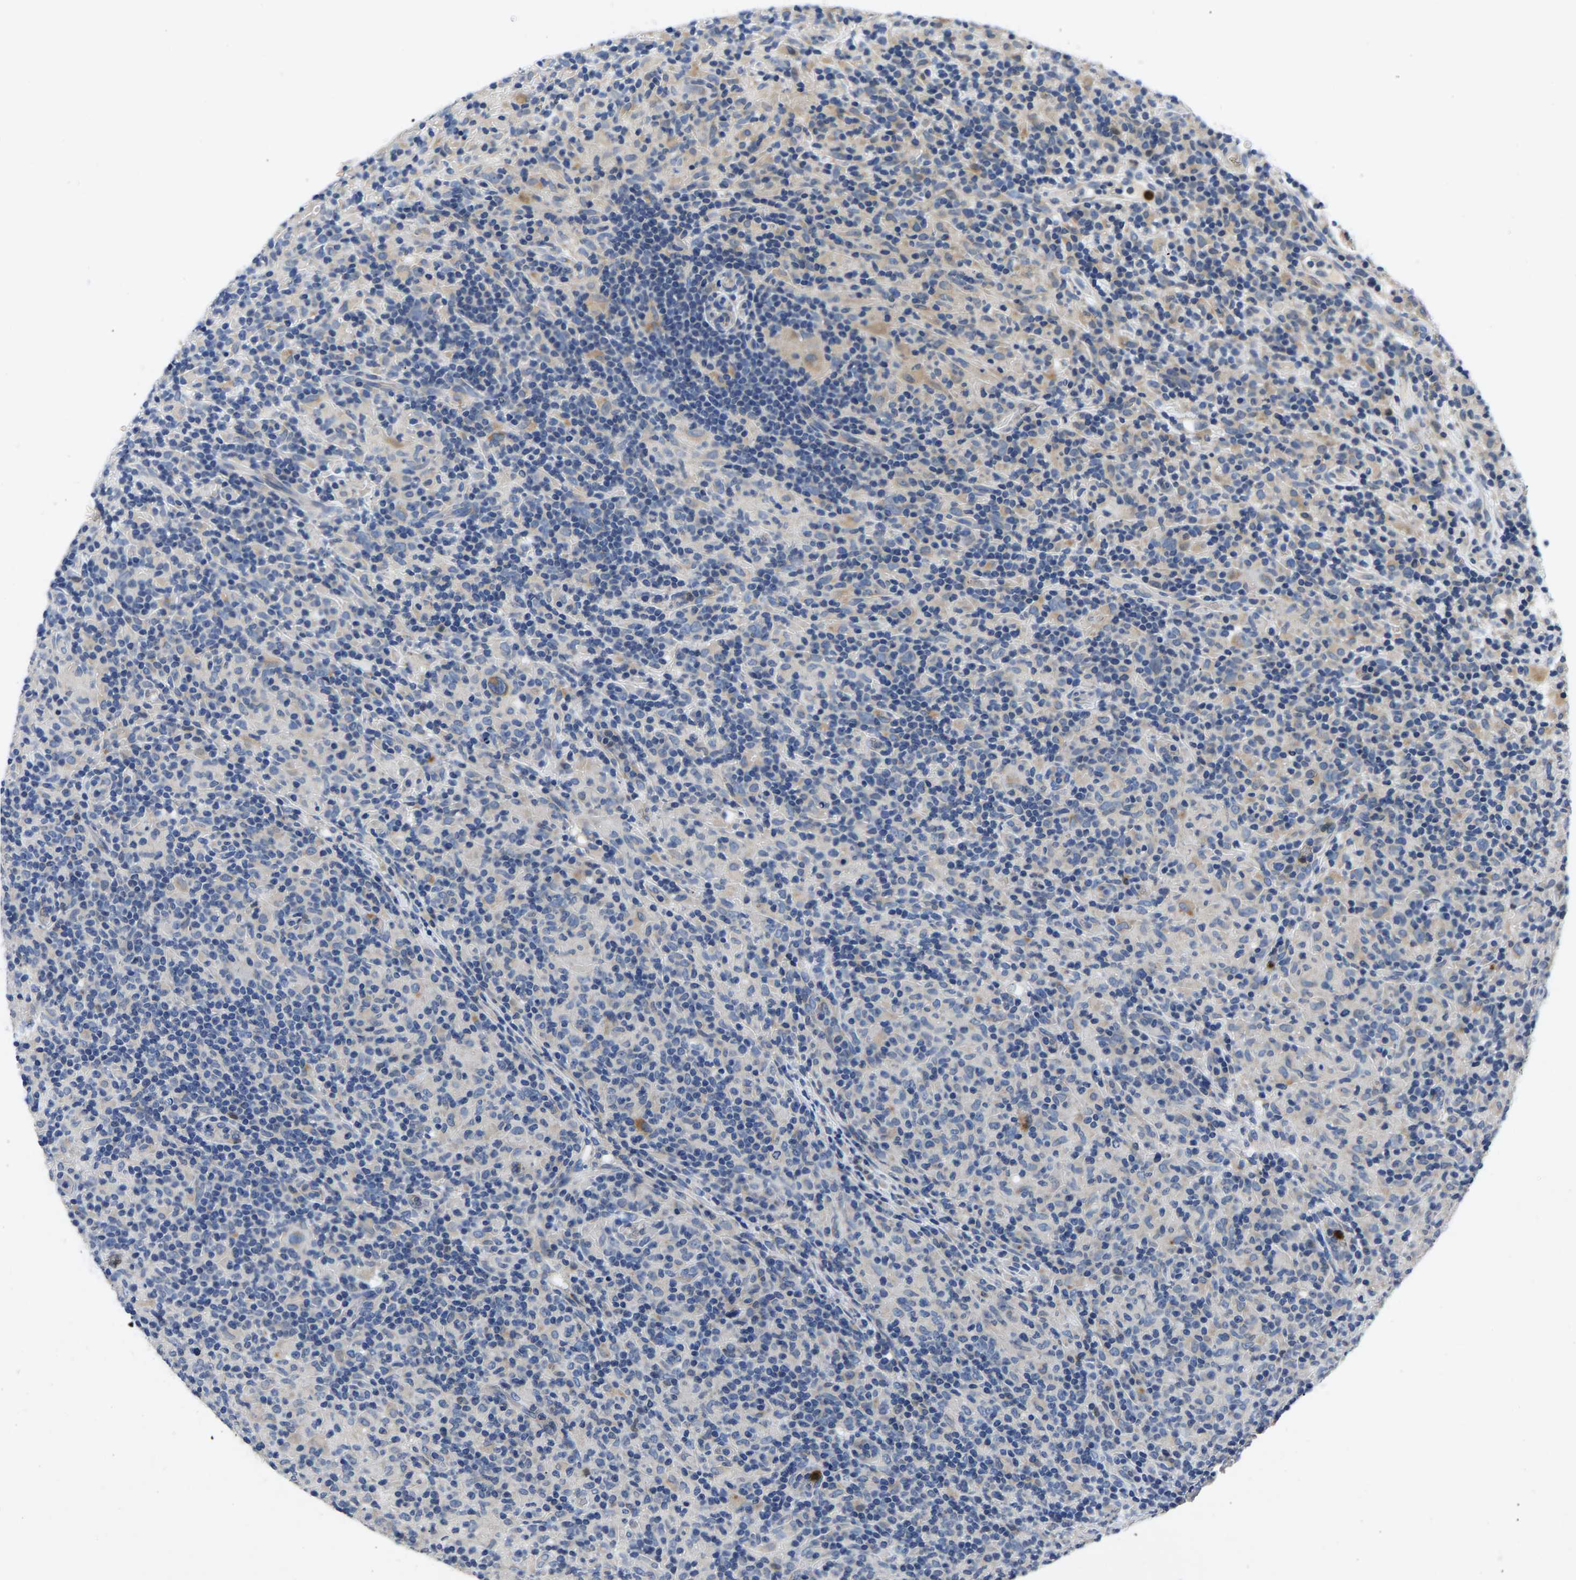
{"staining": {"intensity": "moderate", "quantity": "<25%", "location": "cytoplasmic/membranous"}, "tissue": "lymphoma", "cell_type": "Tumor cells", "image_type": "cancer", "snomed": [{"axis": "morphology", "description": "Hodgkin's disease, NOS"}, {"axis": "topography", "description": "Lymph node"}], "caption": "IHC (DAB (3,3'-diaminobenzidine)) staining of human Hodgkin's disease reveals moderate cytoplasmic/membranous protein positivity in approximately <25% of tumor cells.", "gene": "TOR1B", "patient": {"sex": "male", "age": 70}}